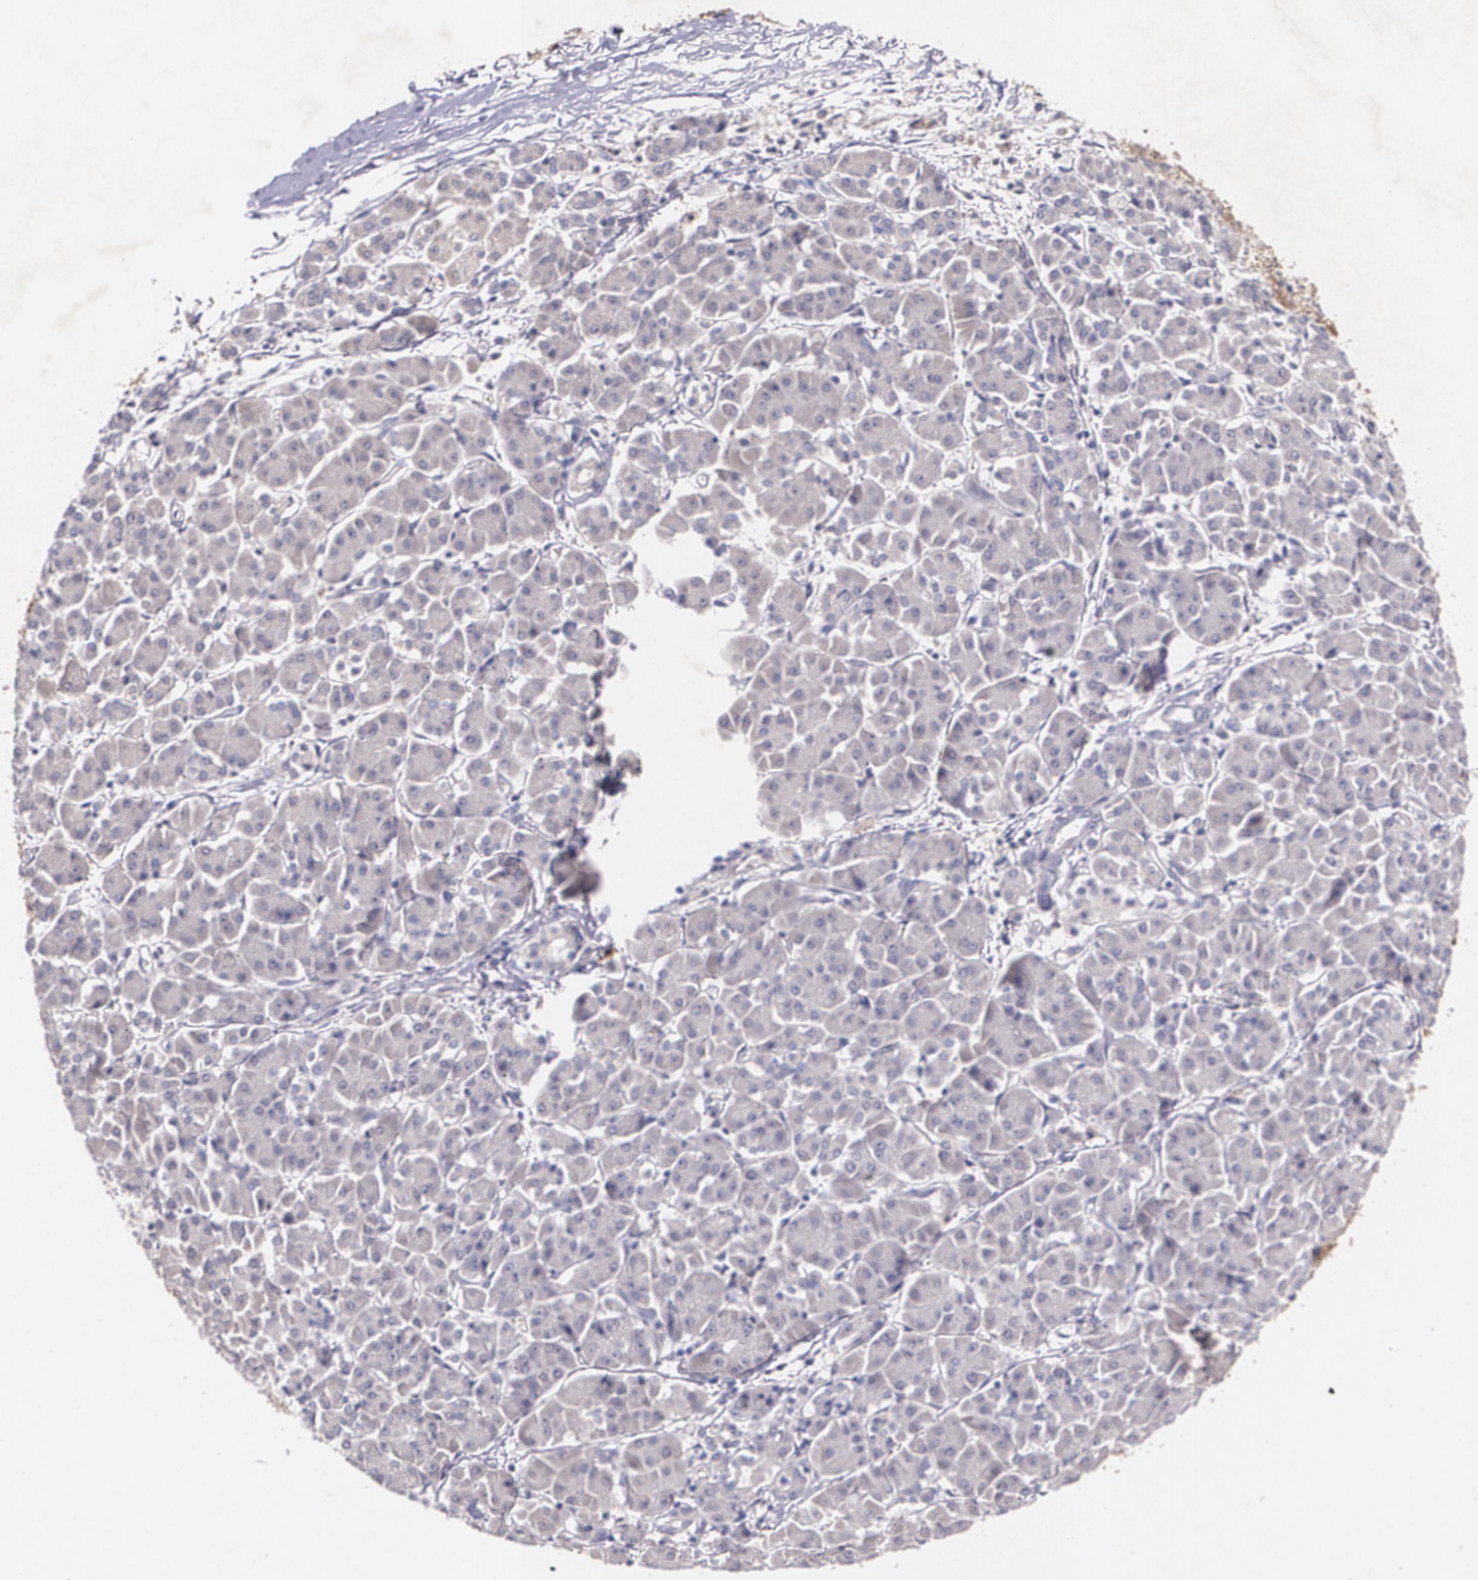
{"staining": {"intensity": "negative", "quantity": "none", "location": "none"}, "tissue": "pancreatic cancer", "cell_type": "Tumor cells", "image_type": "cancer", "snomed": [{"axis": "morphology", "description": "Adenocarcinoma, NOS"}, {"axis": "topography", "description": "Pancreas"}], "caption": "DAB immunohistochemical staining of adenocarcinoma (pancreatic) exhibits no significant expression in tumor cells.", "gene": "TM4SF1", "patient": {"sex": "female", "age": 57}}